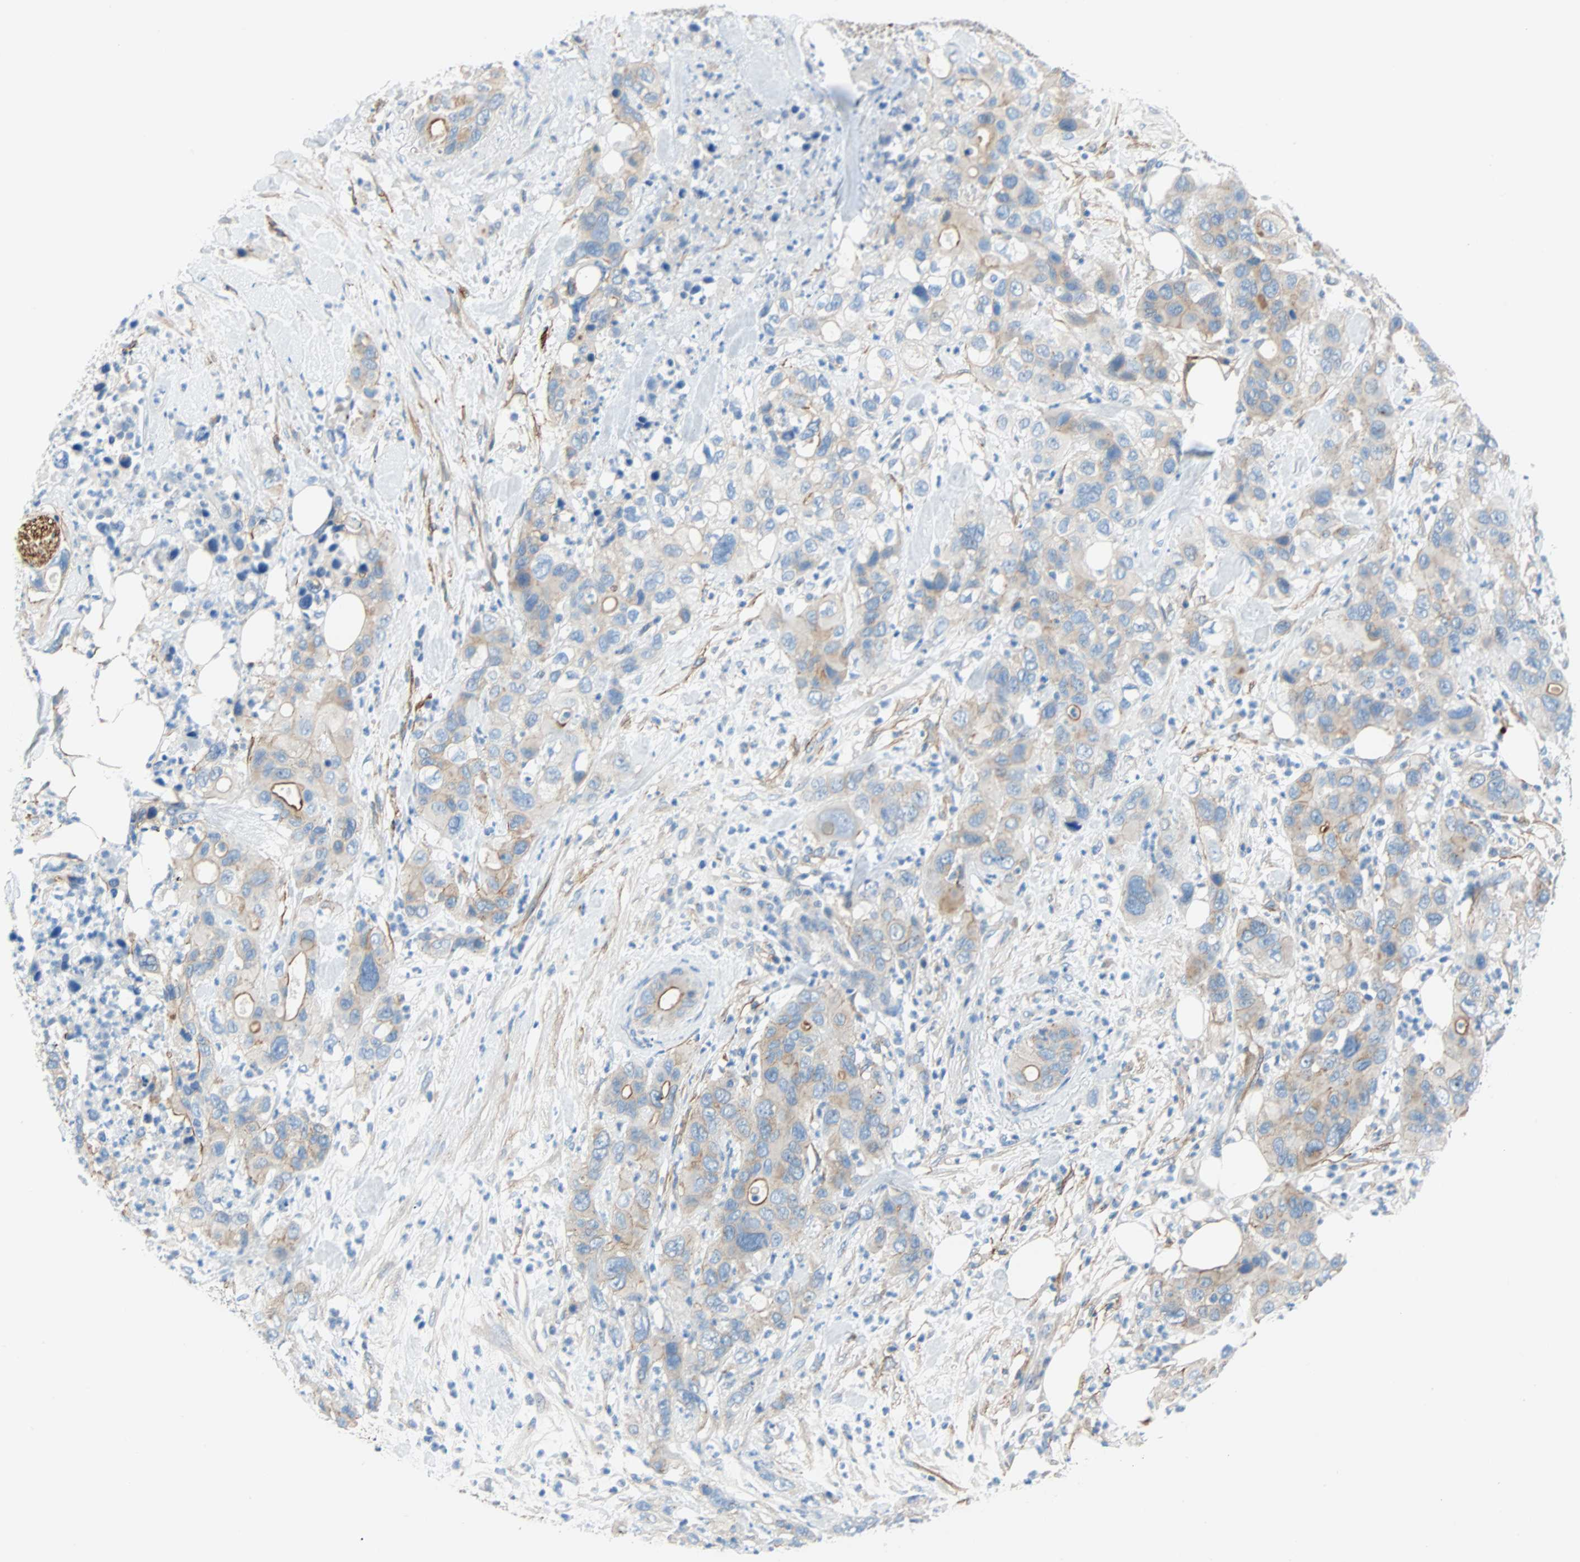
{"staining": {"intensity": "weak", "quantity": ">75%", "location": "cytoplasmic/membranous"}, "tissue": "pancreatic cancer", "cell_type": "Tumor cells", "image_type": "cancer", "snomed": [{"axis": "morphology", "description": "Adenocarcinoma, NOS"}, {"axis": "topography", "description": "Pancreas"}], "caption": "This is a photomicrograph of IHC staining of pancreatic cancer, which shows weak staining in the cytoplasmic/membranous of tumor cells.", "gene": "PDPN", "patient": {"sex": "female", "age": 71}}